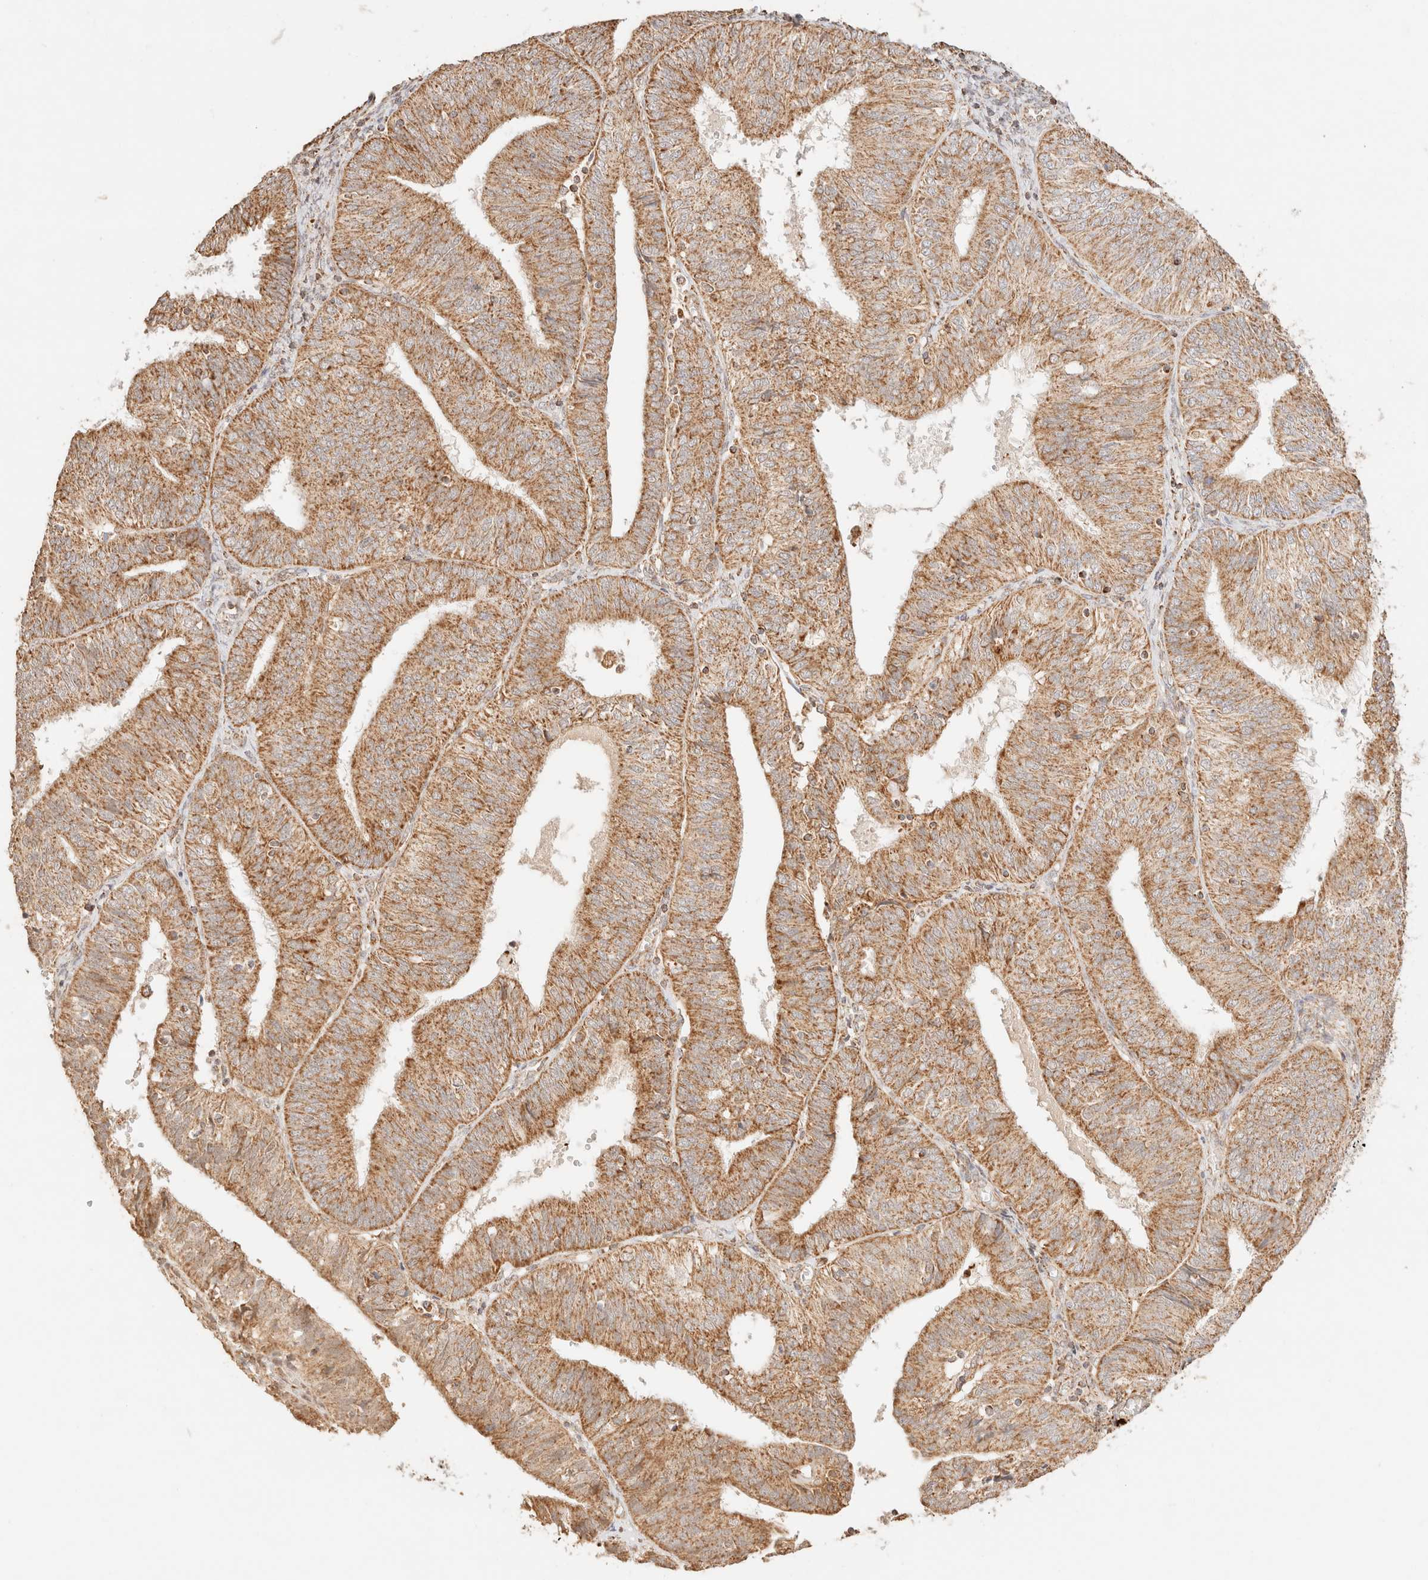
{"staining": {"intensity": "moderate", "quantity": ">75%", "location": "cytoplasmic/membranous"}, "tissue": "endometrial cancer", "cell_type": "Tumor cells", "image_type": "cancer", "snomed": [{"axis": "morphology", "description": "Adenocarcinoma, NOS"}, {"axis": "topography", "description": "Endometrium"}], "caption": "This histopathology image displays immunohistochemistry staining of human endometrial adenocarcinoma, with medium moderate cytoplasmic/membranous expression in about >75% of tumor cells.", "gene": "TACO1", "patient": {"sex": "female", "age": 58}}